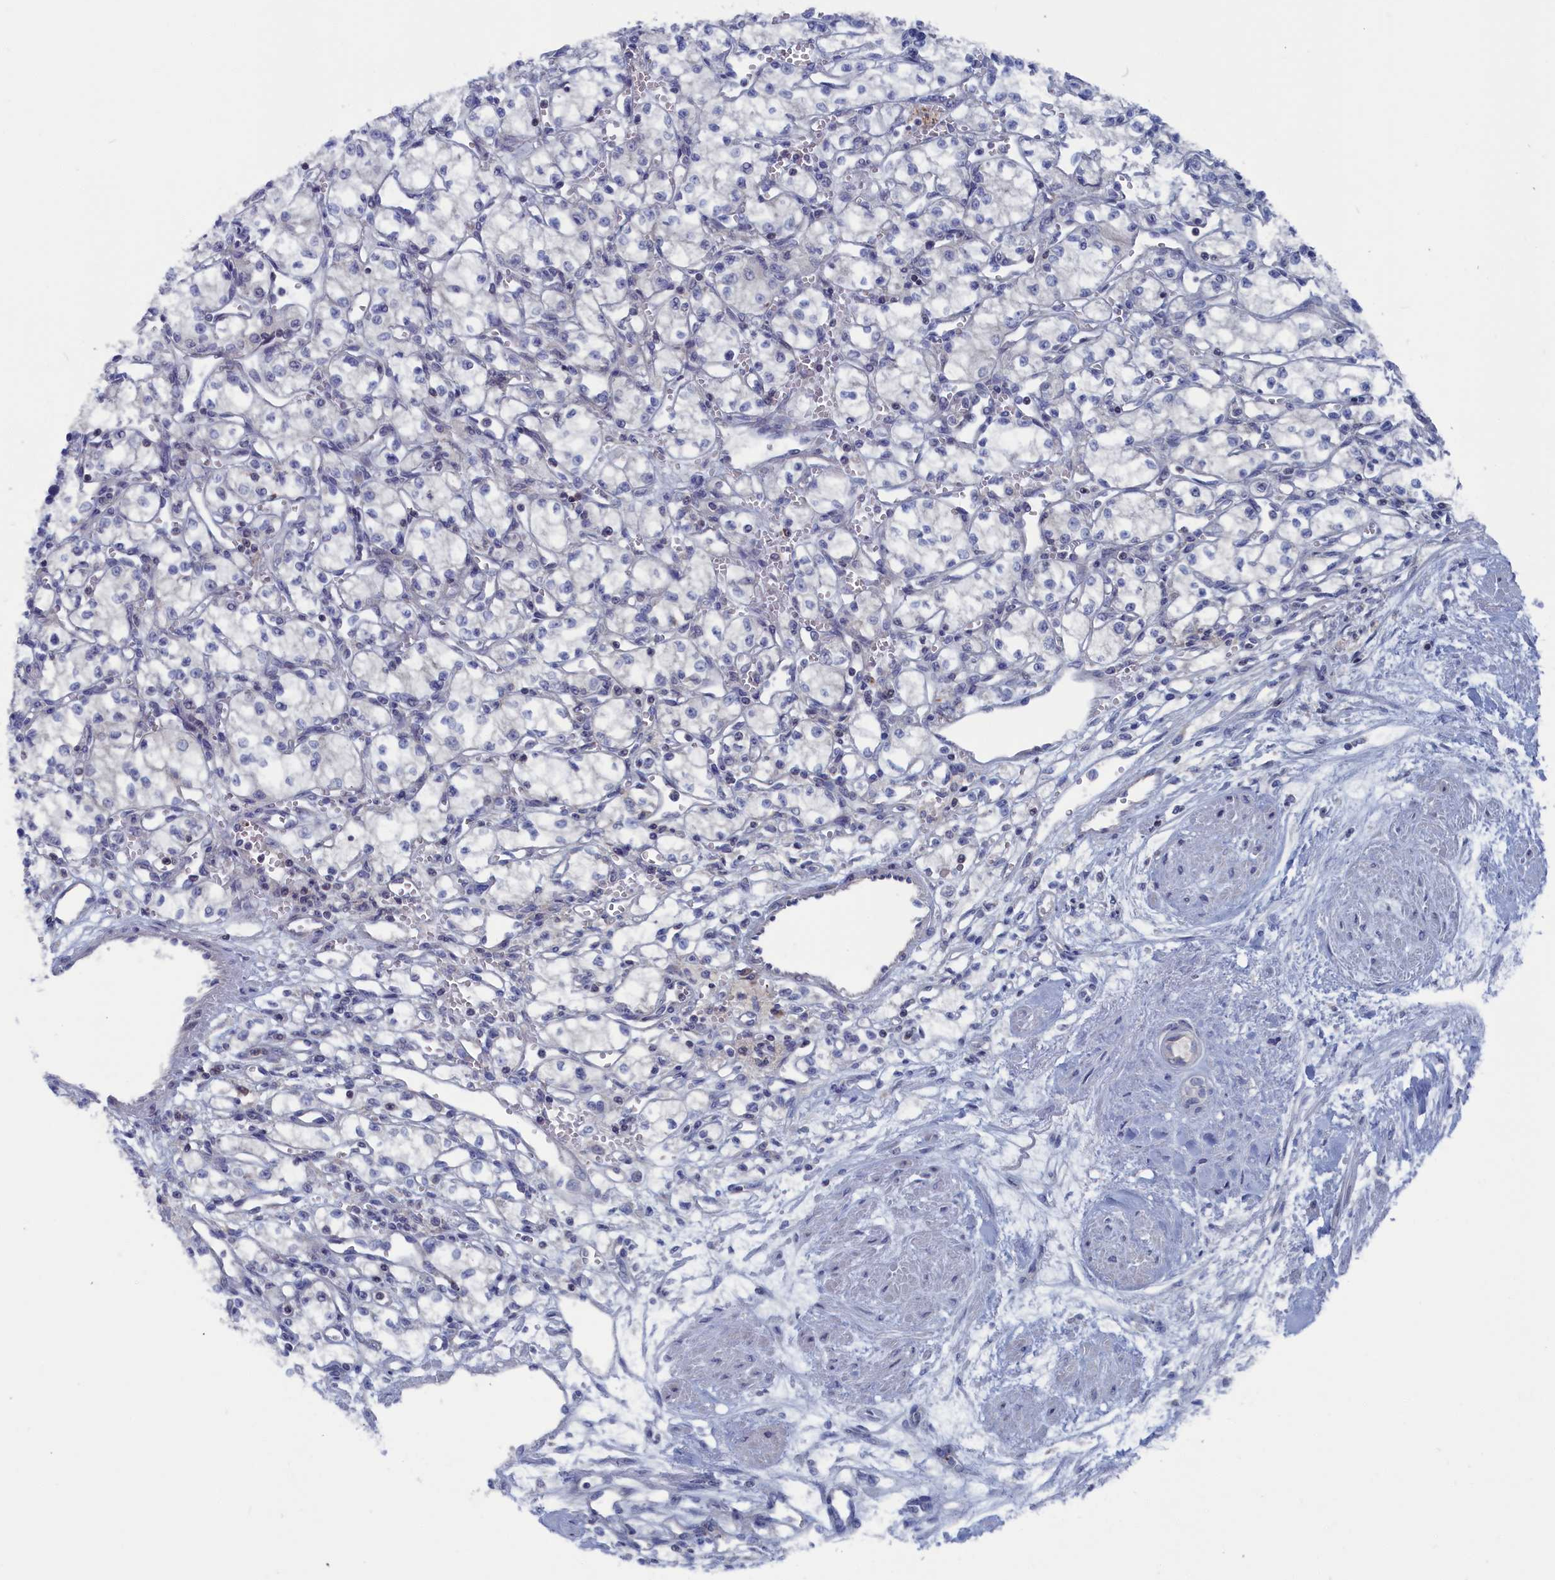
{"staining": {"intensity": "negative", "quantity": "none", "location": "none"}, "tissue": "renal cancer", "cell_type": "Tumor cells", "image_type": "cancer", "snomed": [{"axis": "morphology", "description": "Normal tissue, NOS"}, {"axis": "morphology", "description": "Adenocarcinoma, NOS"}, {"axis": "topography", "description": "Kidney"}], "caption": "A micrograph of adenocarcinoma (renal) stained for a protein reveals no brown staining in tumor cells. The staining was performed using DAB (3,3'-diaminobenzidine) to visualize the protein expression in brown, while the nuclei were stained in blue with hematoxylin (Magnification: 20x).", "gene": "CEND1", "patient": {"sex": "male", "age": 59}}